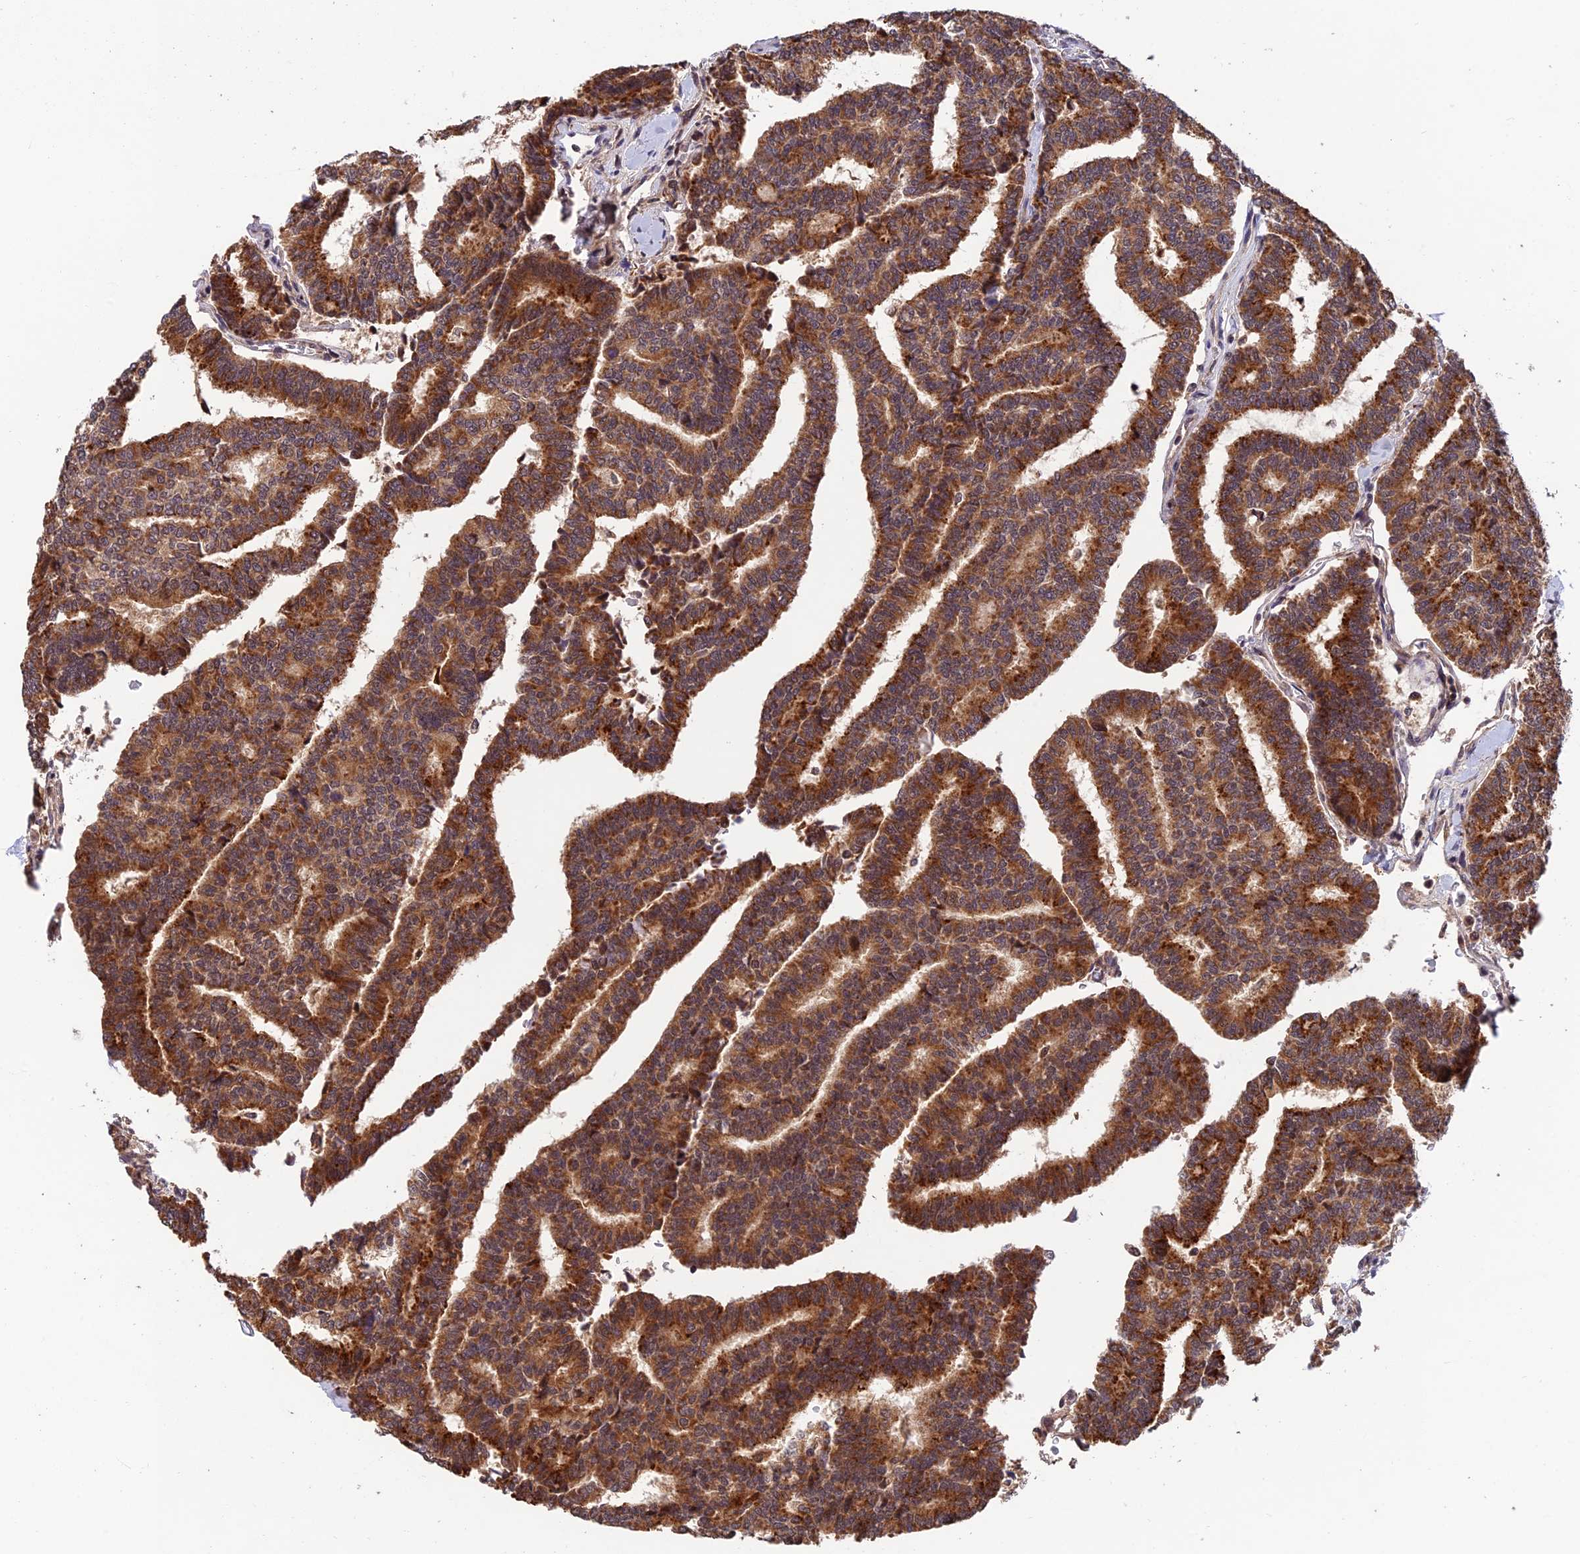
{"staining": {"intensity": "strong", "quantity": ">75%", "location": "cytoplasmic/membranous"}, "tissue": "thyroid cancer", "cell_type": "Tumor cells", "image_type": "cancer", "snomed": [{"axis": "morphology", "description": "Papillary adenocarcinoma, NOS"}, {"axis": "topography", "description": "Thyroid gland"}], "caption": "A high-resolution image shows immunohistochemistry staining of thyroid papillary adenocarcinoma, which demonstrates strong cytoplasmic/membranous staining in approximately >75% of tumor cells.", "gene": "MNS1", "patient": {"sex": "female", "age": 35}}